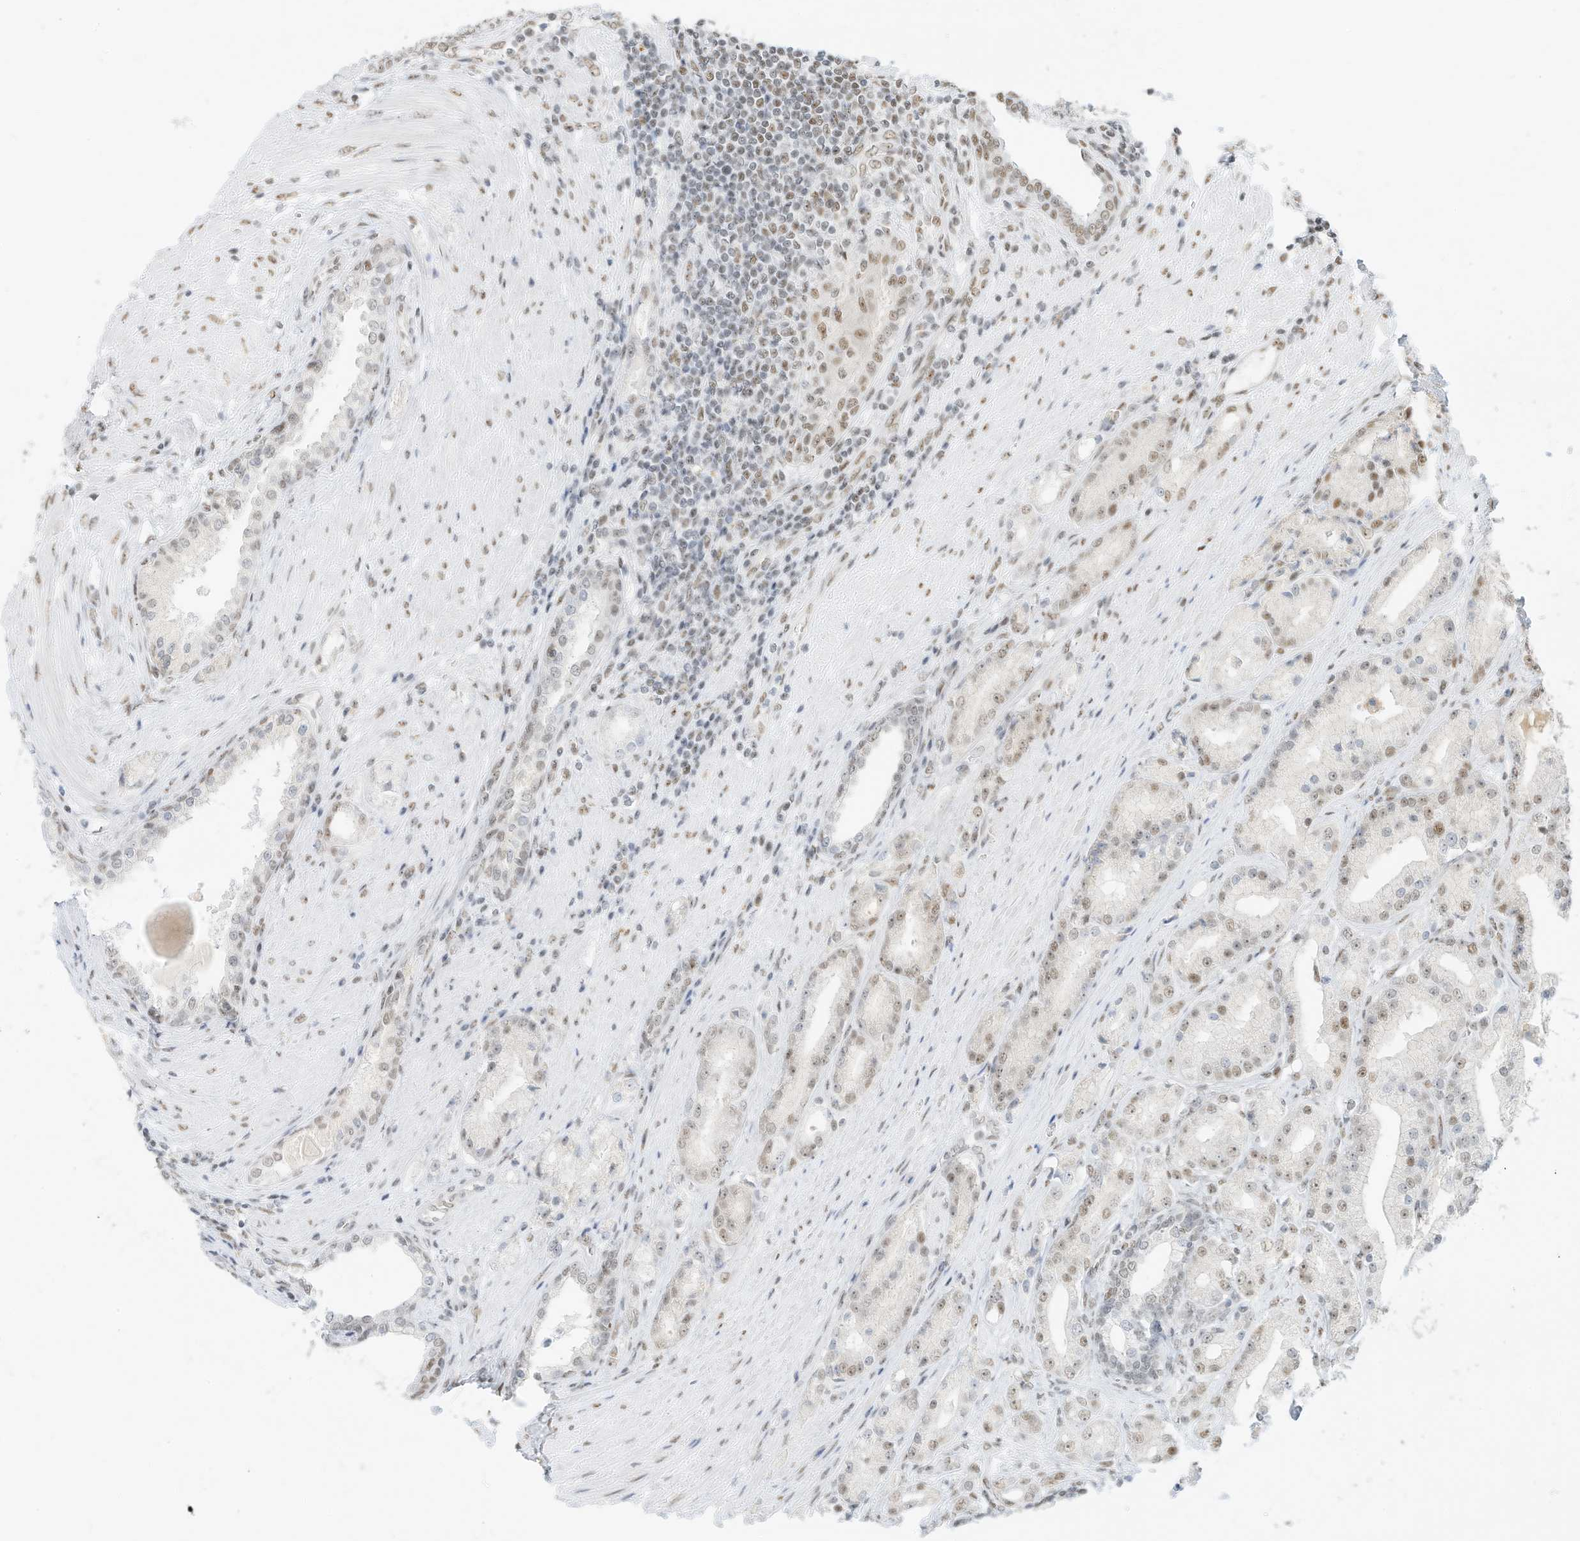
{"staining": {"intensity": "weak", "quantity": "25%-75%", "location": "nuclear"}, "tissue": "prostate cancer", "cell_type": "Tumor cells", "image_type": "cancer", "snomed": [{"axis": "morphology", "description": "Adenocarcinoma, Low grade"}, {"axis": "topography", "description": "Prostate"}], "caption": "Prostate cancer stained with DAB (3,3'-diaminobenzidine) immunohistochemistry displays low levels of weak nuclear positivity in approximately 25%-75% of tumor cells.", "gene": "NHSL1", "patient": {"sex": "male", "age": 67}}